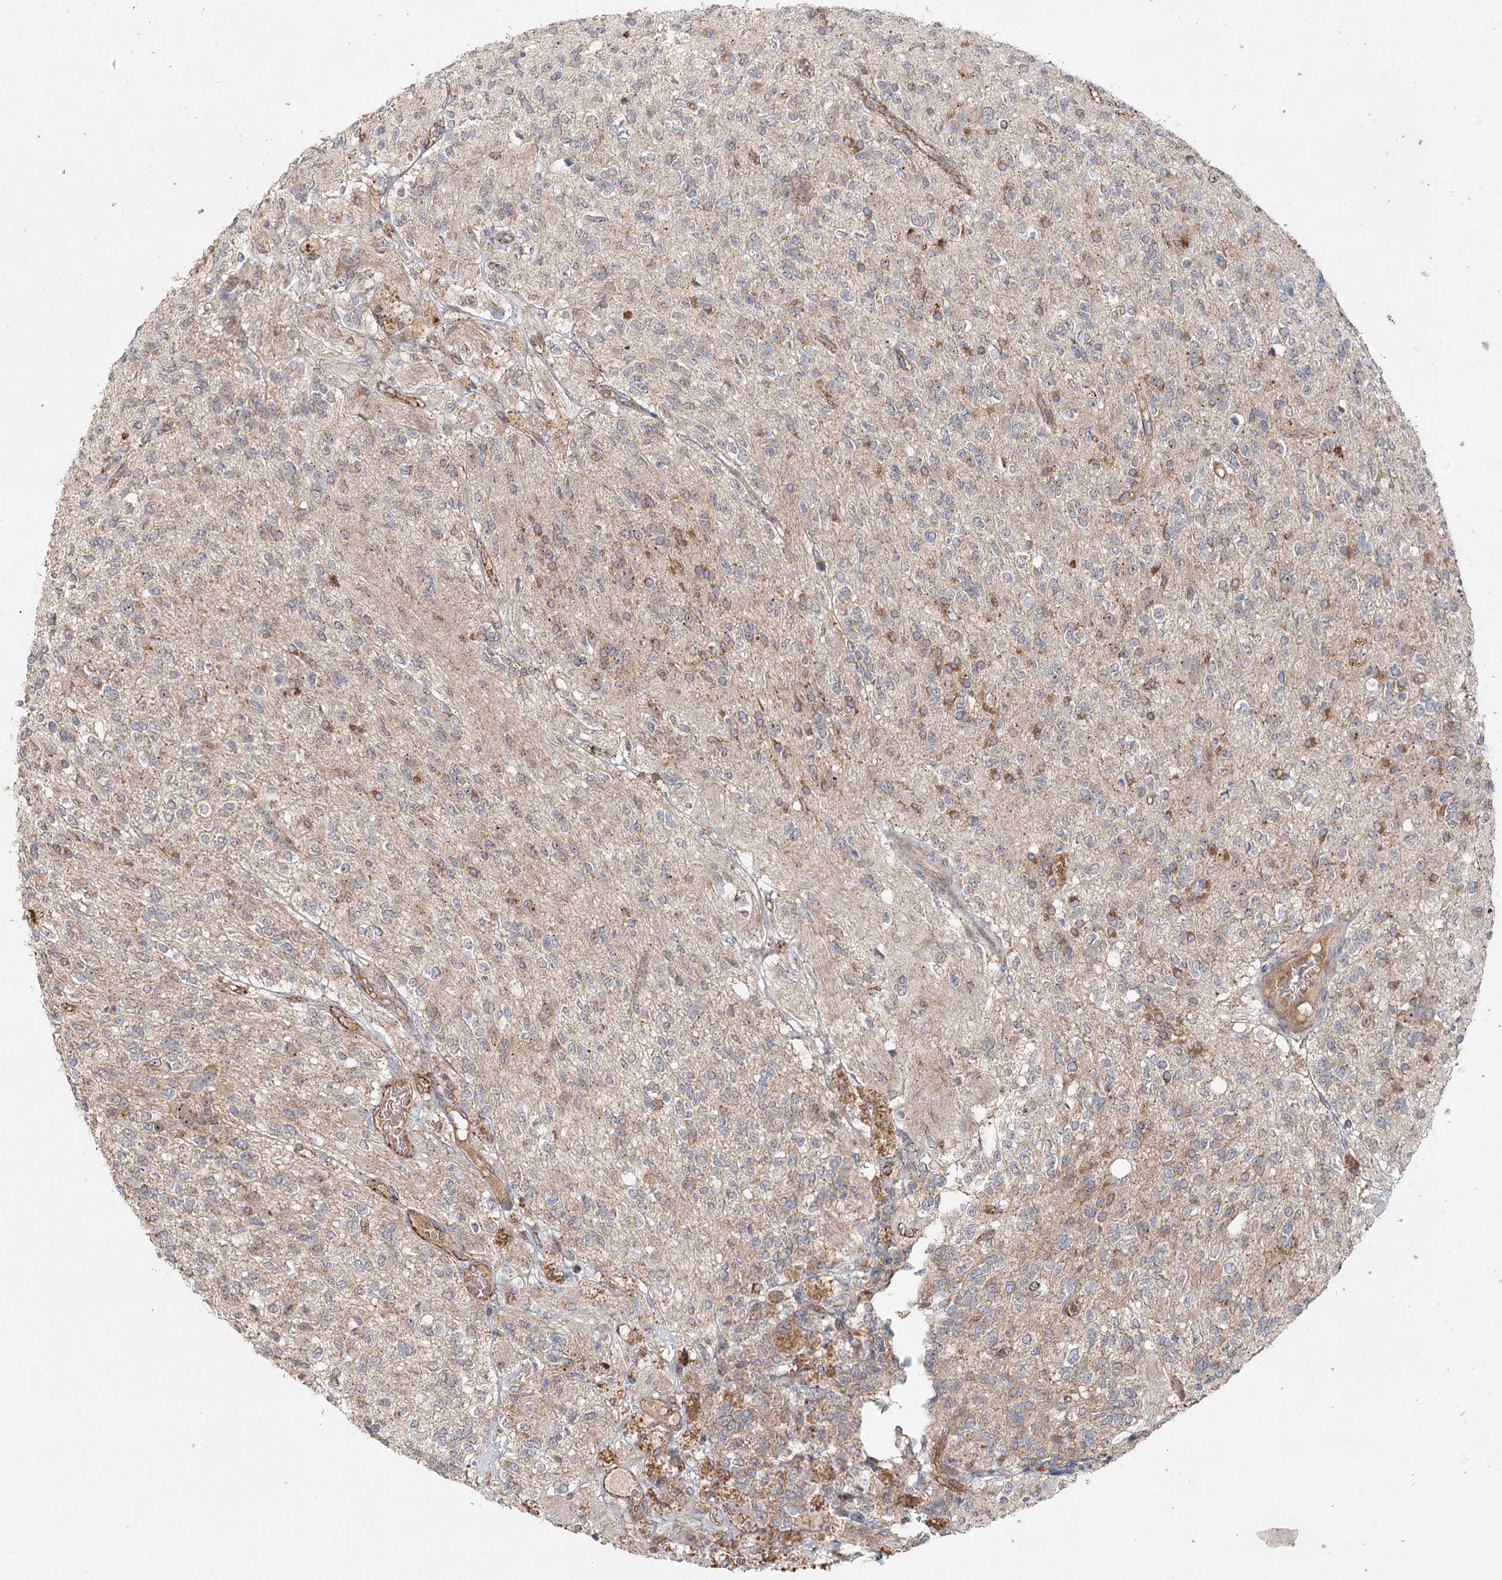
{"staining": {"intensity": "negative", "quantity": "none", "location": "none"}, "tissue": "glioma", "cell_type": "Tumor cells", "image_type": "cancer", "snomed": [{"axis": "morphology", "description": "Glioma, malignant, High grade"}, {"axis": "topography", "description": "Brain"}], "caption": "This is an immunohistochemistry image of human malignant glioma (high-grade). There is no positivity in tumor cells.", "gene": "RAPGEF6", "patient": {"sex": "male", "age": 34}}